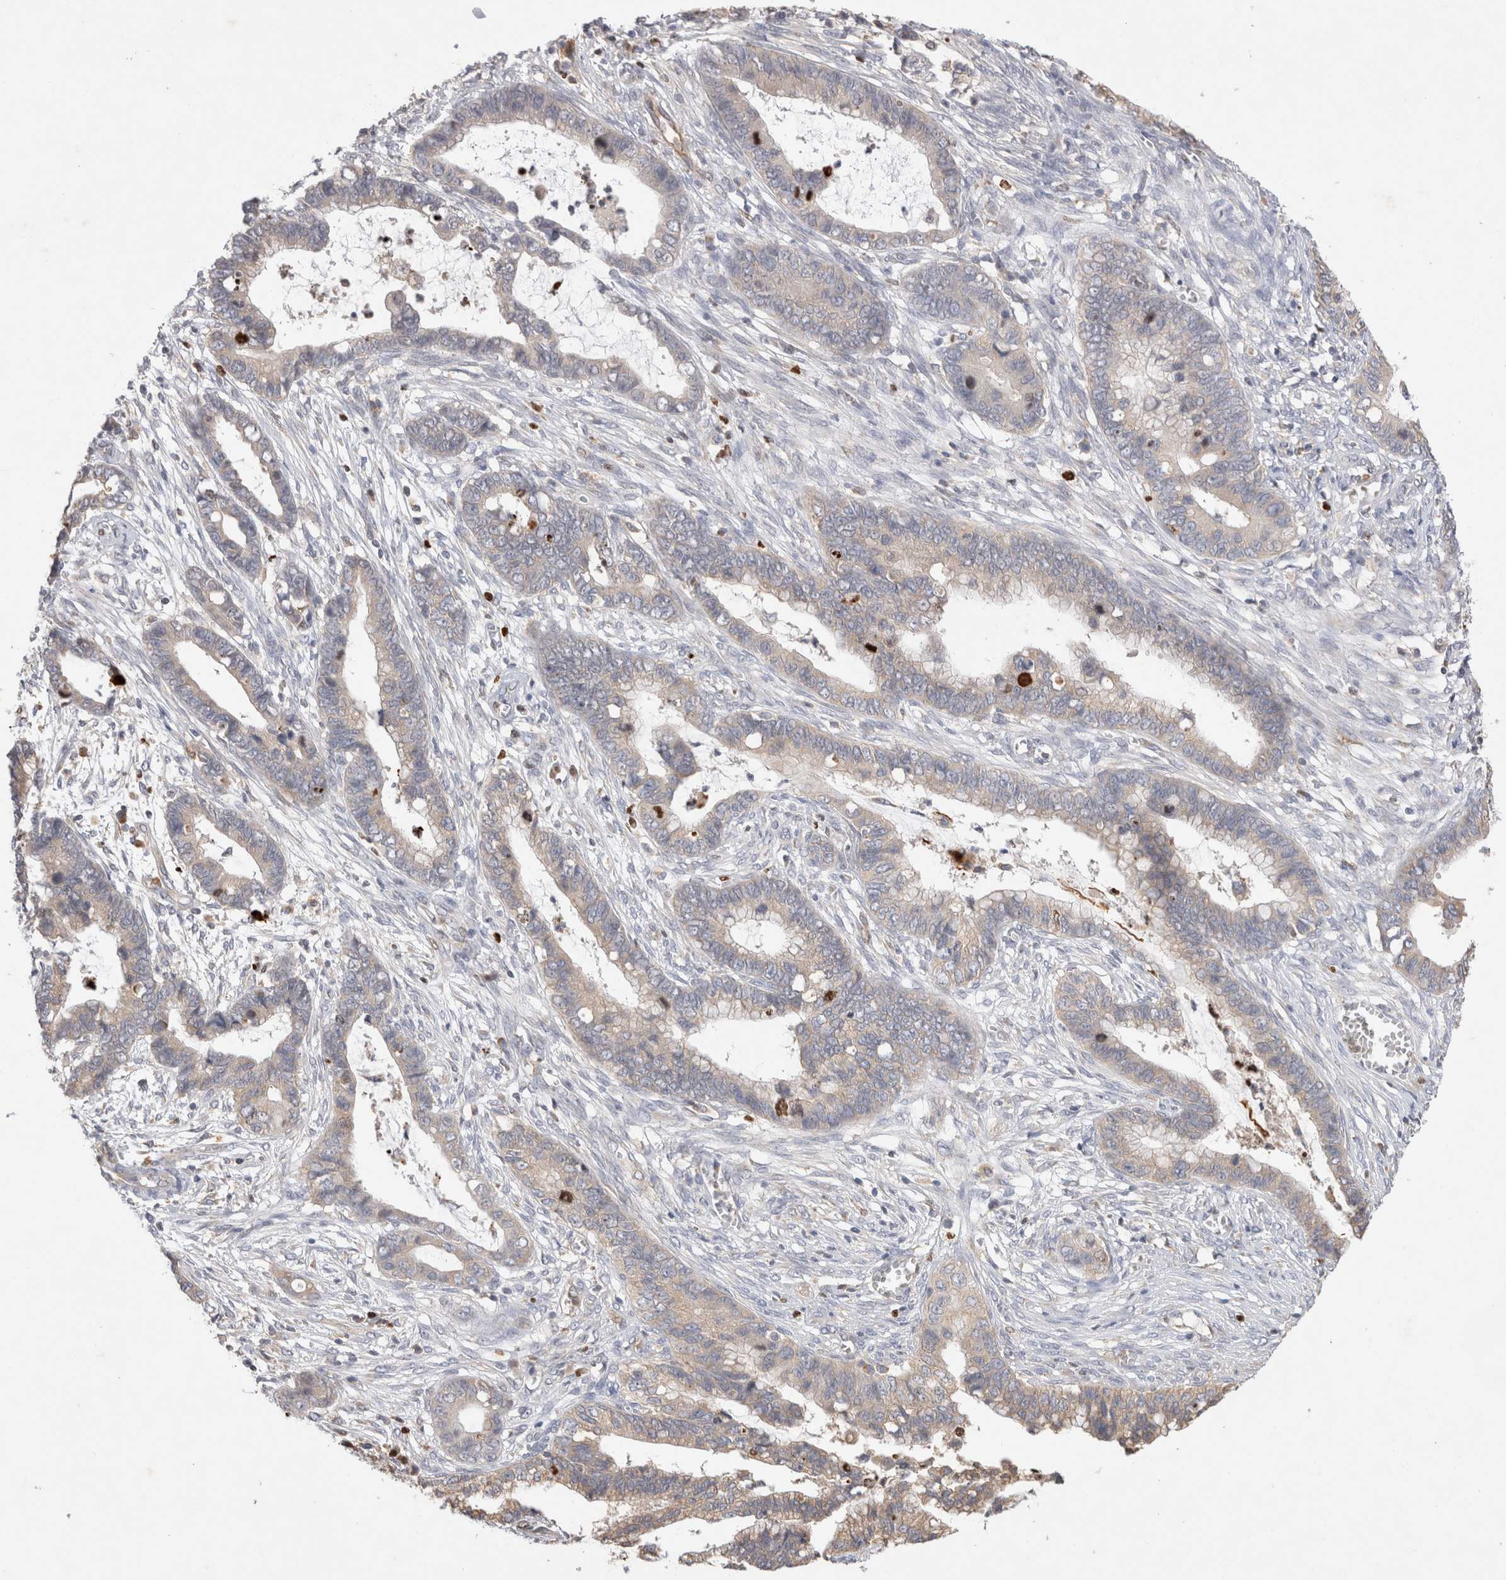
{"staining": {"intensity": "weak", "quantity": "25%-75%", "location": "cytoplasmic/membranous"}, "tissue": "cervical cancer", "cell_type": "Tumor cells", "image_type": "cancer", "snomed": [{"axis": "morphology", "description": "Adenocarcinoma, NOS"}, {"axis": "topography", "description": "Cervix"}], "caption": "Immunohistochemistry (IHC) histopathology image of neoplastic tissue: human cervical adenocarcinoma stained using immunohistochemistry displays low levels of weak protein expression localized specifically in the cytoplasmic/membranous of tumor cells, appearing as a cytoplasmic/membranous brown color.", "gene": "GAS1", "patient": {"sex": "female", "age": 44}}